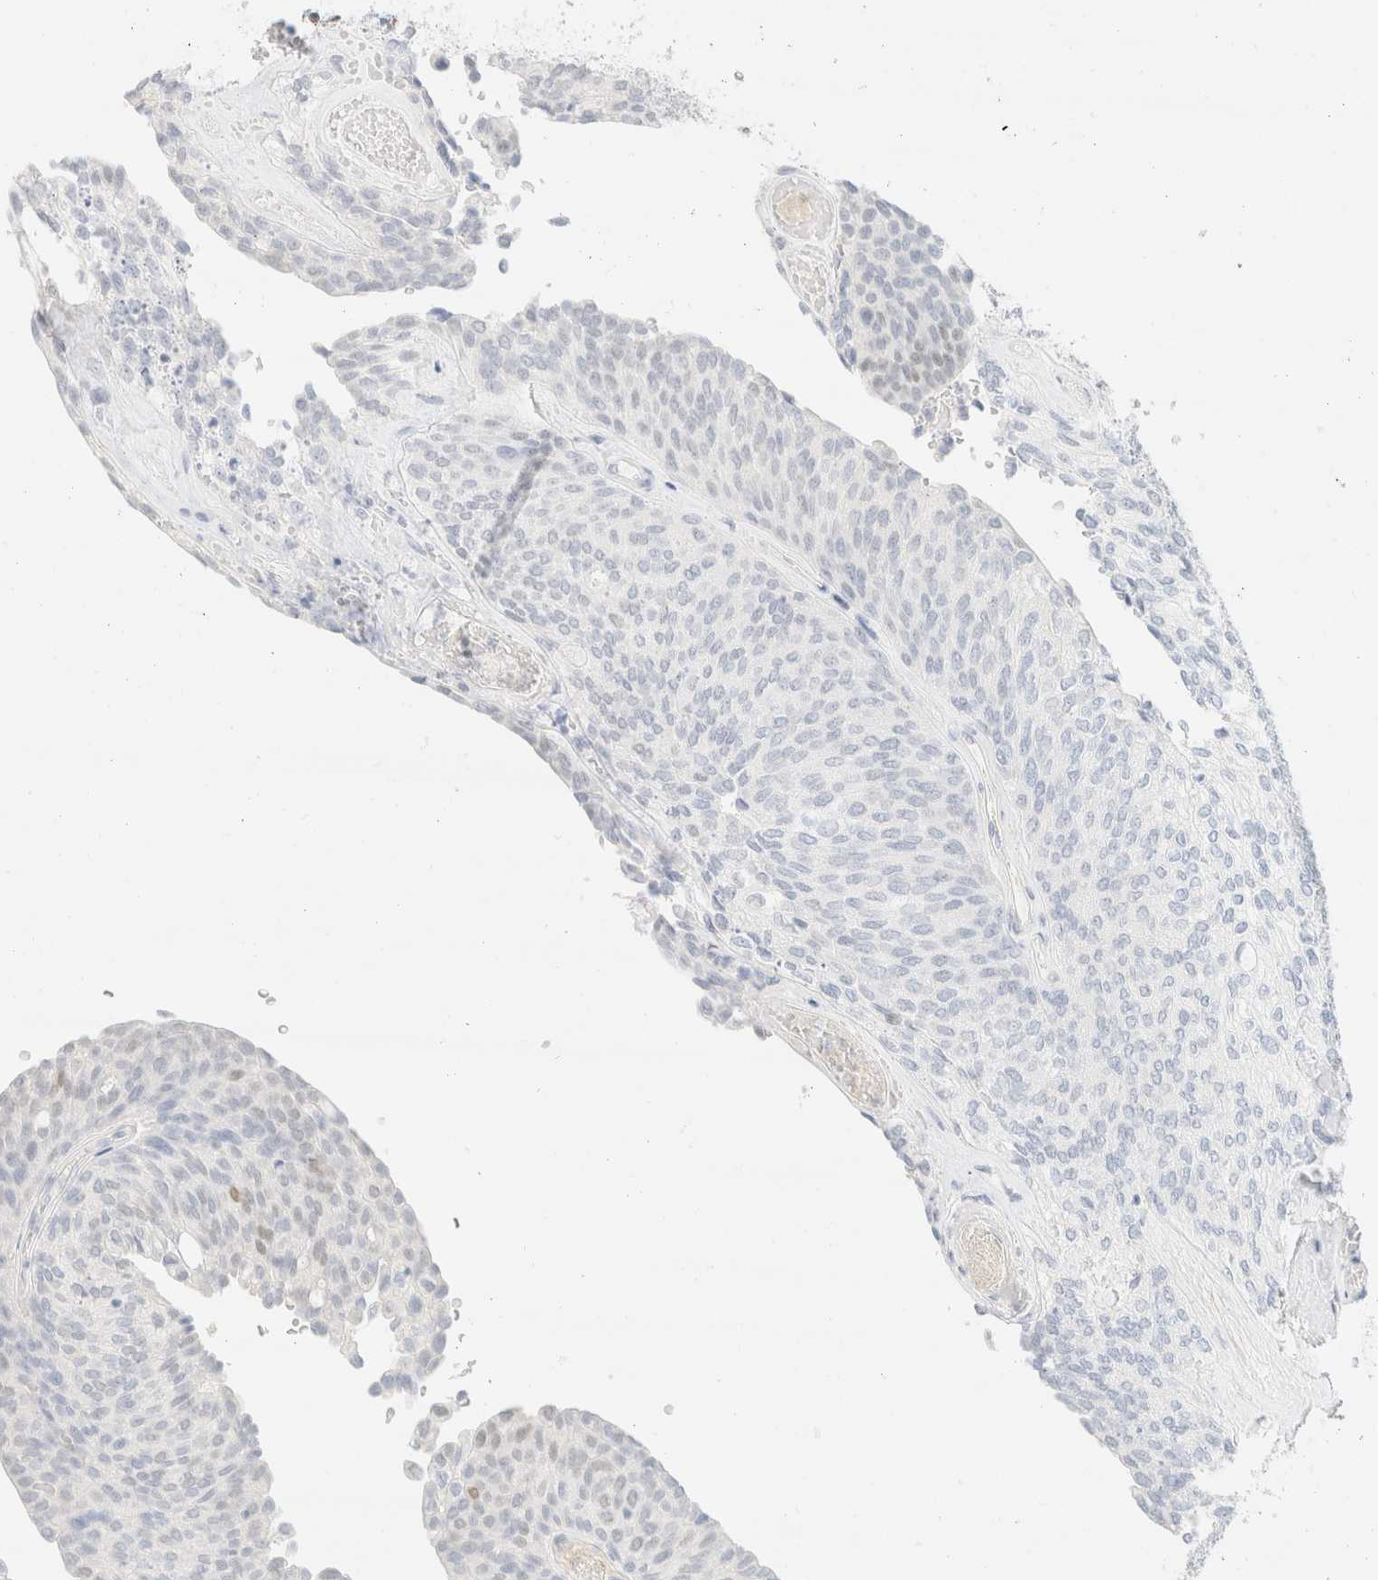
{"staining": {"intensity": "weak", "quantity": "<25%", "location": "nuclear"}, "tissue": "urothelial cancer", "cell_type": "Tumor cells", "image_type": "cancer", "snomed": [{"axis": "morphology", "description": "Urothelial carcinoma, Low grade"}, {"axis": "topography", "description": "Urinary bladder"}], "caption": "High power microscopy image of an immunohistochemistry (IHC) image of low-grade urothelial carcinoma, revealing no significant staining in tumor cells.", "gene": "IKZF3", "patient": {"sex": "female", "age": 79}}